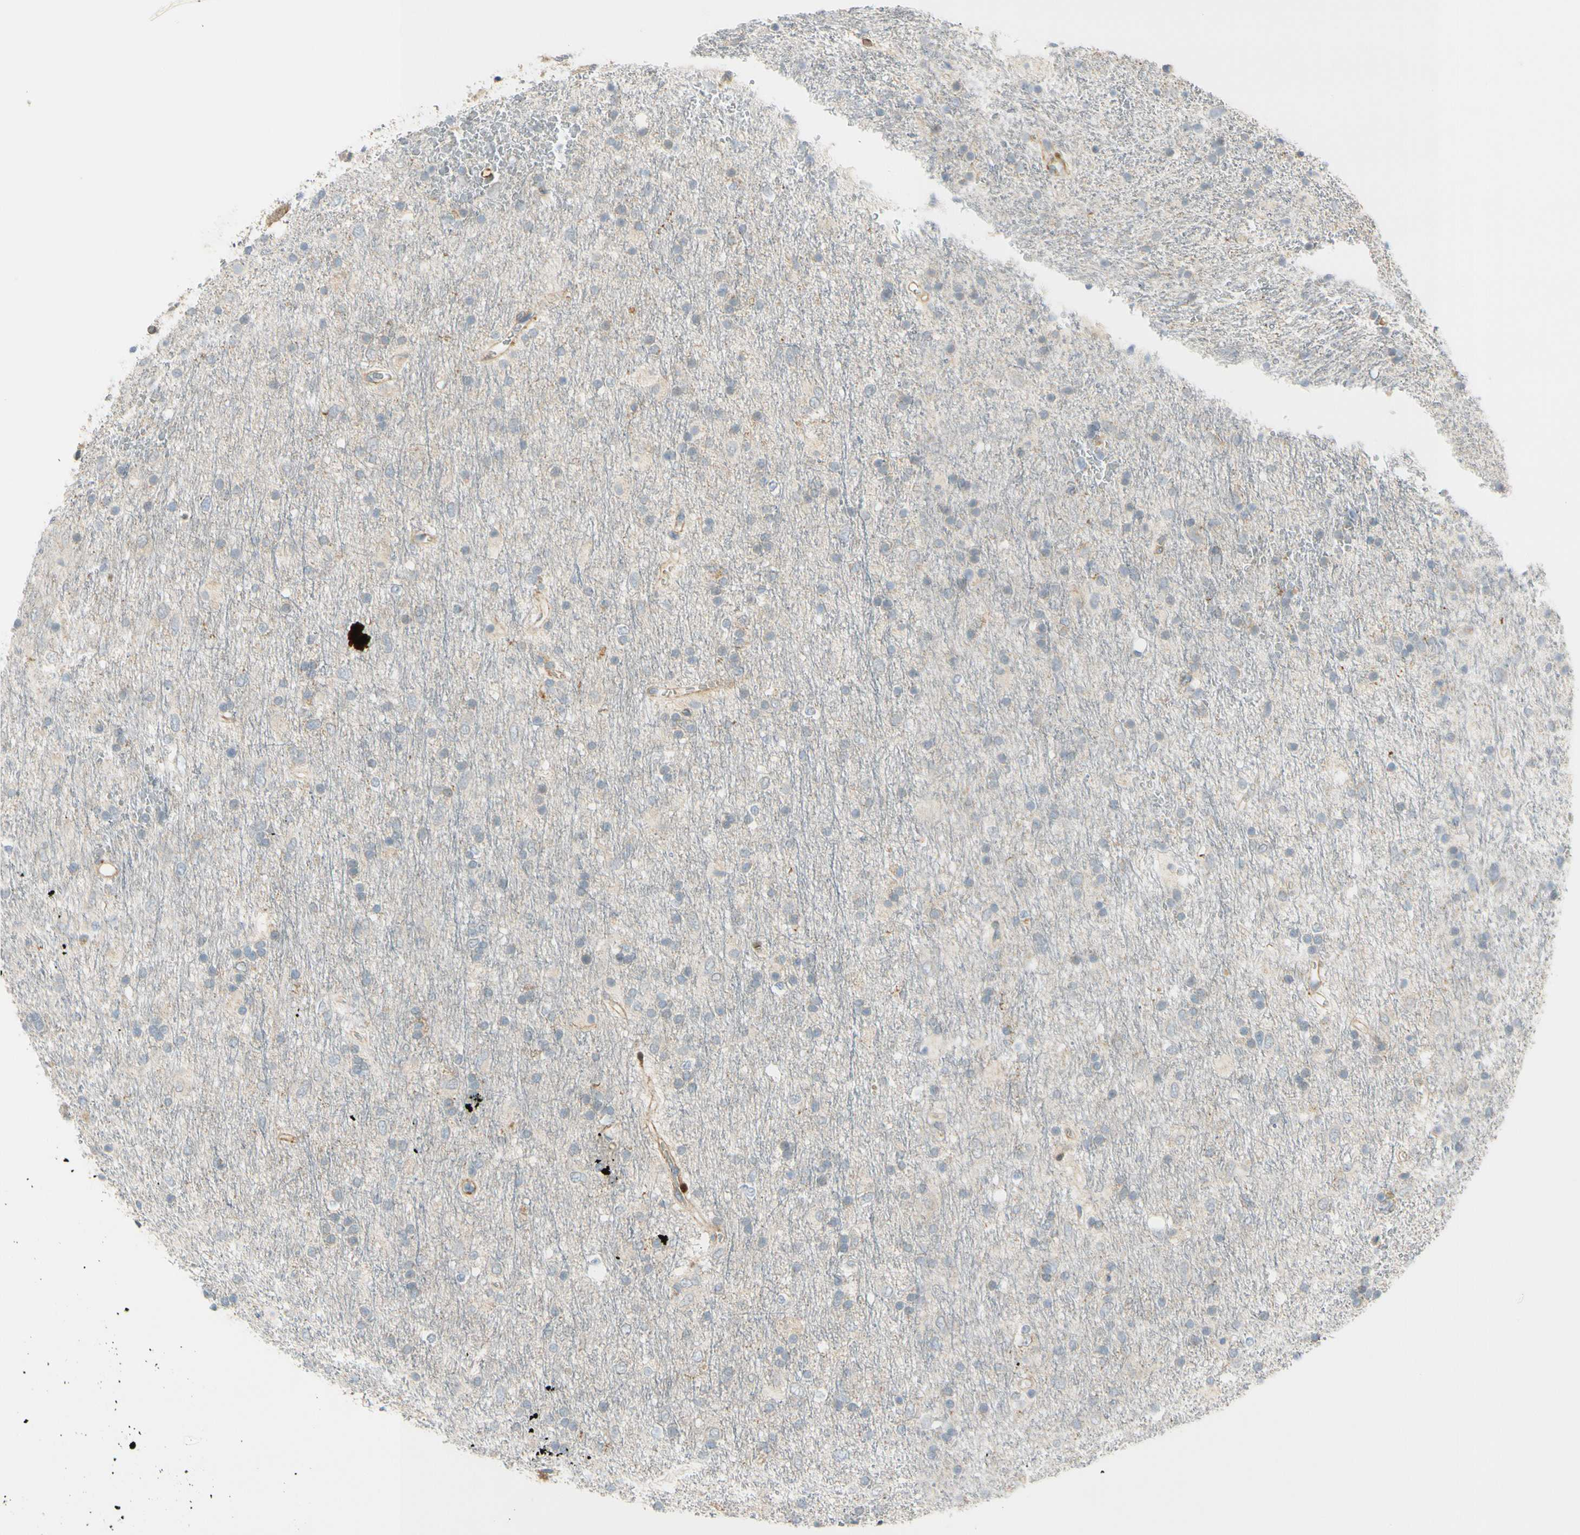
{"staining": {"intensity": "negative", "quantity": "none", "location": "none"}, "tissue": "glioma", "cell_type": "Tumor cells", "image_type": "cancer", "snomed": [{"axis": "morphology", "description": "Glioma, malignant, Low grade"}, {"axis": "topography", "description": "Brain"}], "caption": "High power microscopy image of an IHC micrograph of glioma, revealing no significant expression in tumor cells. (DAB IHC, high magnification).", "gene": "FHL2", "patient": {"sex": "male", "age": 77}}